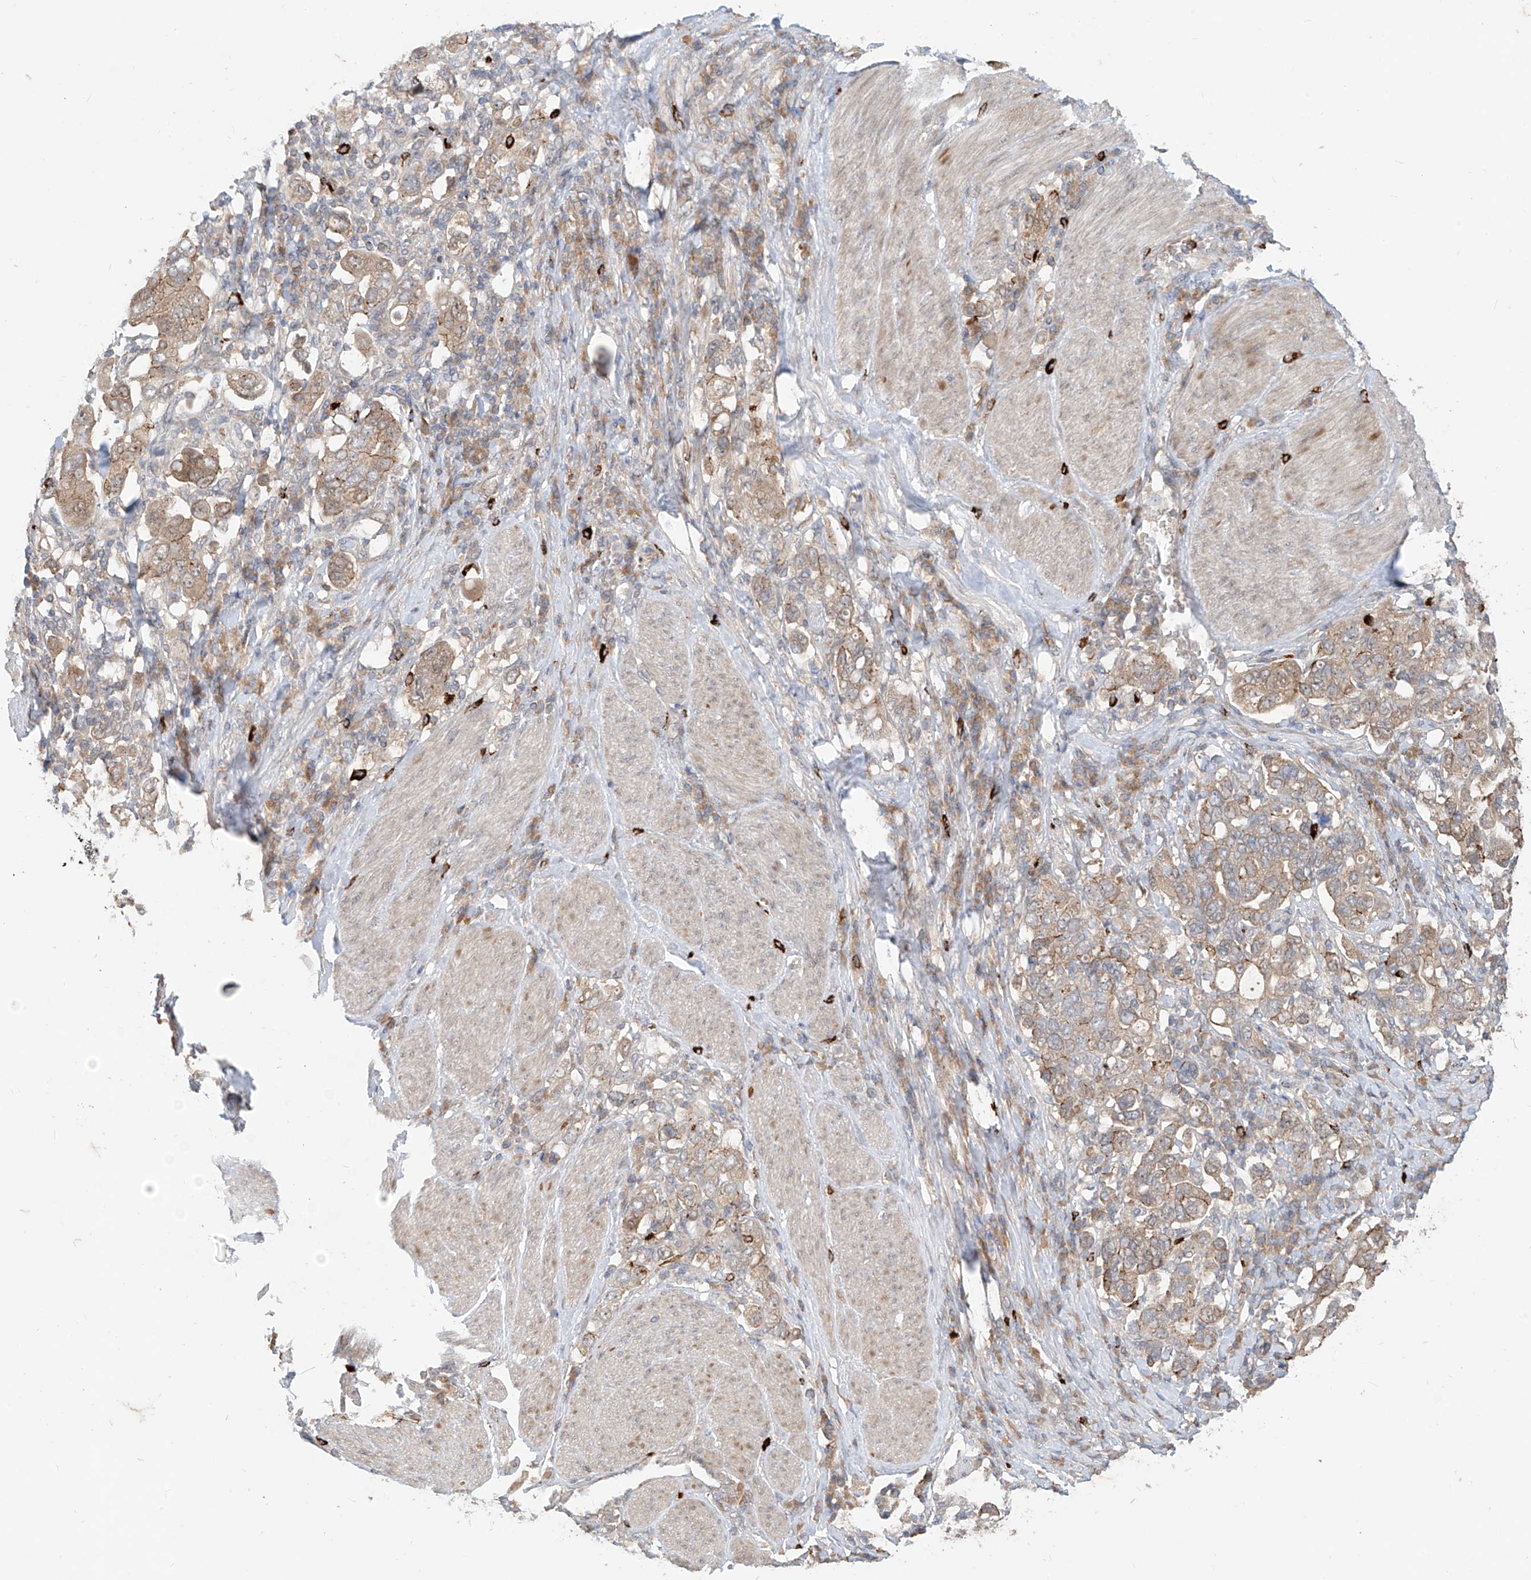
{"staining": {"intensity": "weak", "quantity": ">75%", "location": "cytoplasmic/membranous"}, "tissue": "stomach cancer", "cell_type": "Tumor cells", "image_type": "cancer", "snomed": [{"axis": "morphology", "description": "Adenocarcinoma, NOS"}, {"axis": "topography", "description": "Stomach, upper"}], "caption": "Brown immunohistochemical staining in stomach adenocarcinoma reveals weak cytoplasmic/membranous staining in approximately >75% of tumor cells. Using DAB (3,3'-diaminobenzidine) (brown) and hematoxylin (blue) stains, captured at high magnification using brightfield microscopy.", "gene": "MTUS2", "patient": {"sex": "male", "age": 62}}